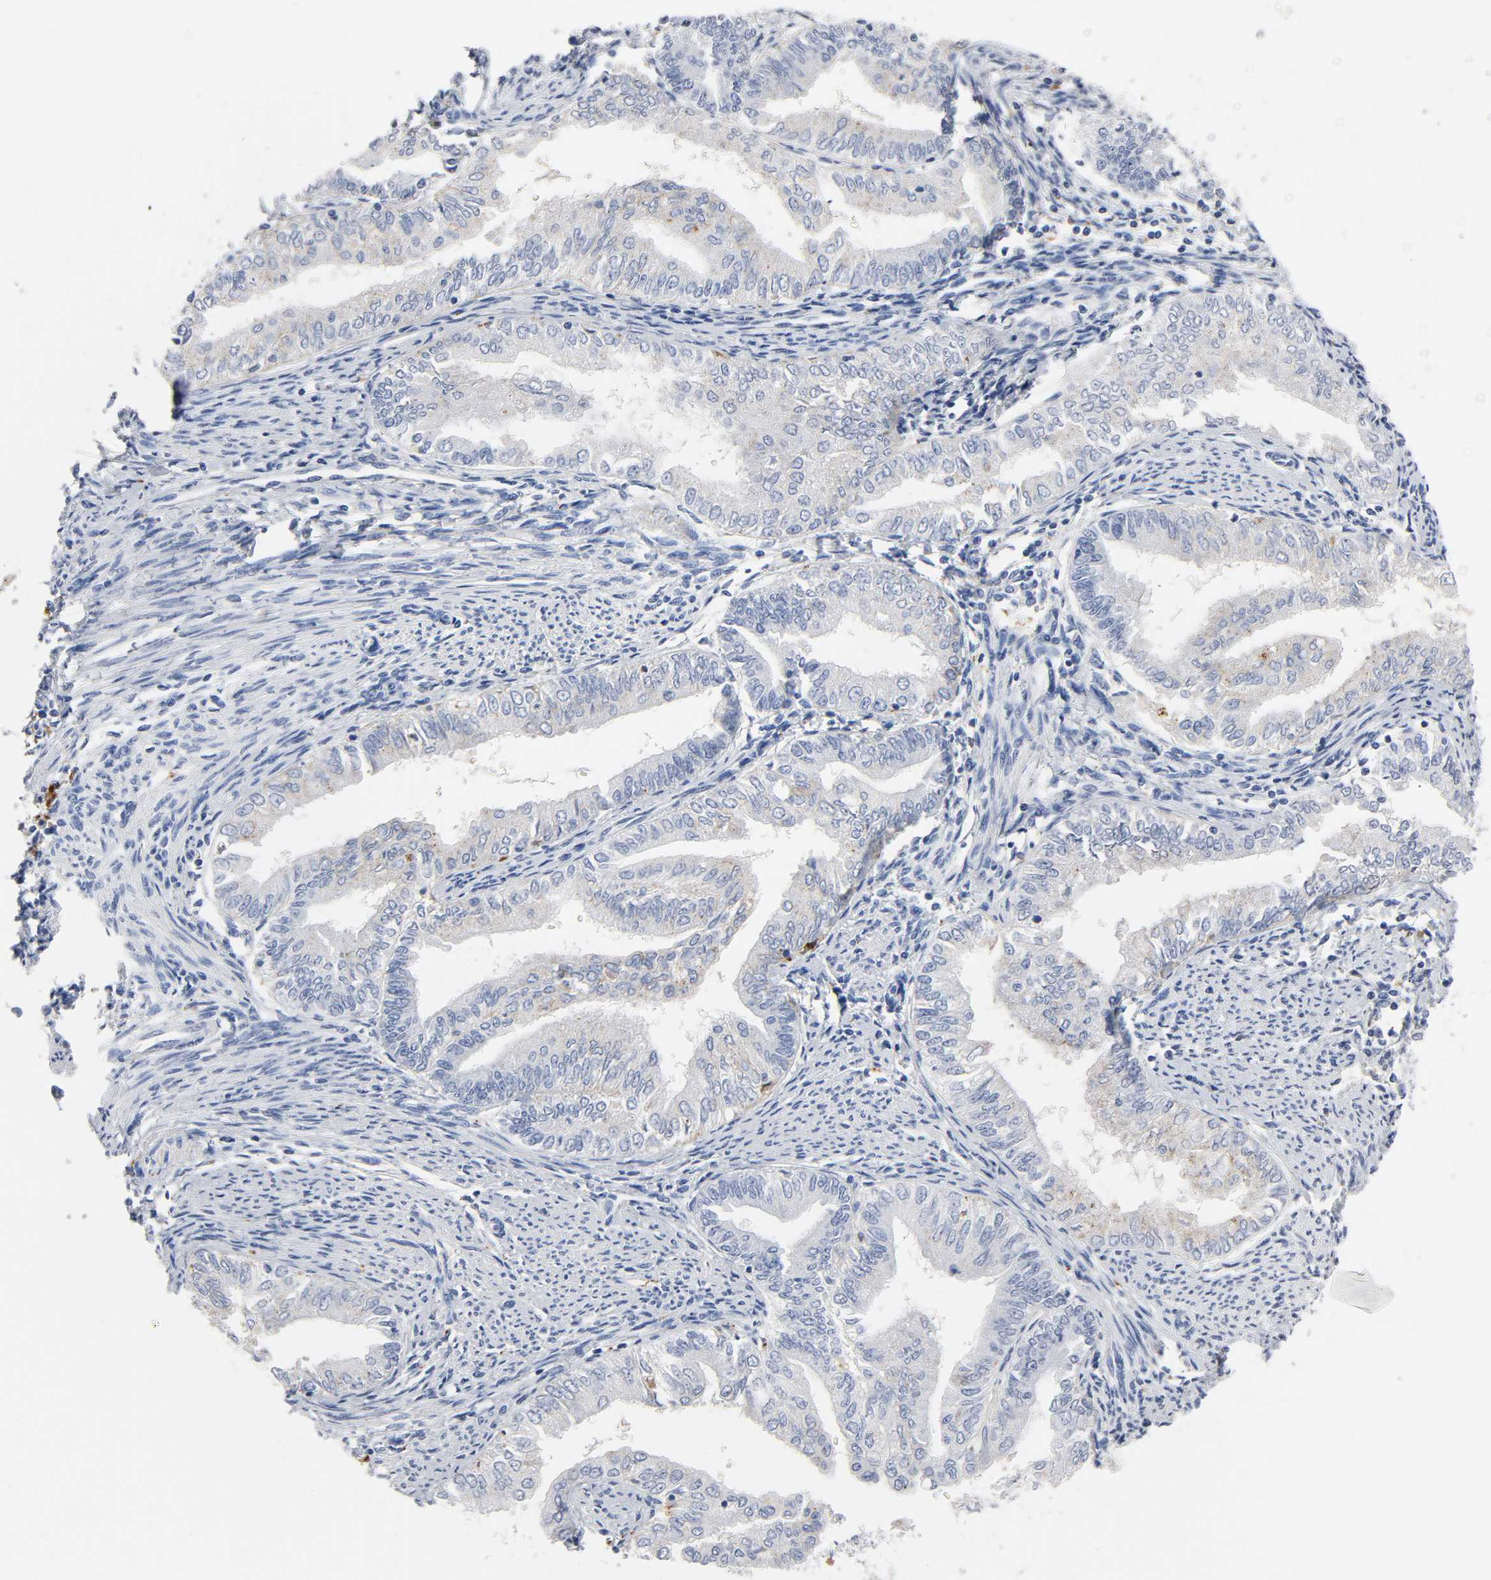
{"staining": {"intensity": "weak", "quantity": "25%-75%", "location": "cytoplasmic/membranous"}, "tissue": "endometrial cancer", "cell_type": "Tumor cells", "image_type": "cancer", "snomed": [{"axis": "morphology", "description": "Adenocarcinoma, NOS"}, {"axis": "topography", "description": "Endometrium"}], "caption": "This is a histology image of IHC staining of endometrial cancer (adenocarcinoma), which shows weak positivity in the cytoplasmic/membranous of tumor cells.", "gene": "PLP1", "patient": {"sex": "female", "age": 66}}